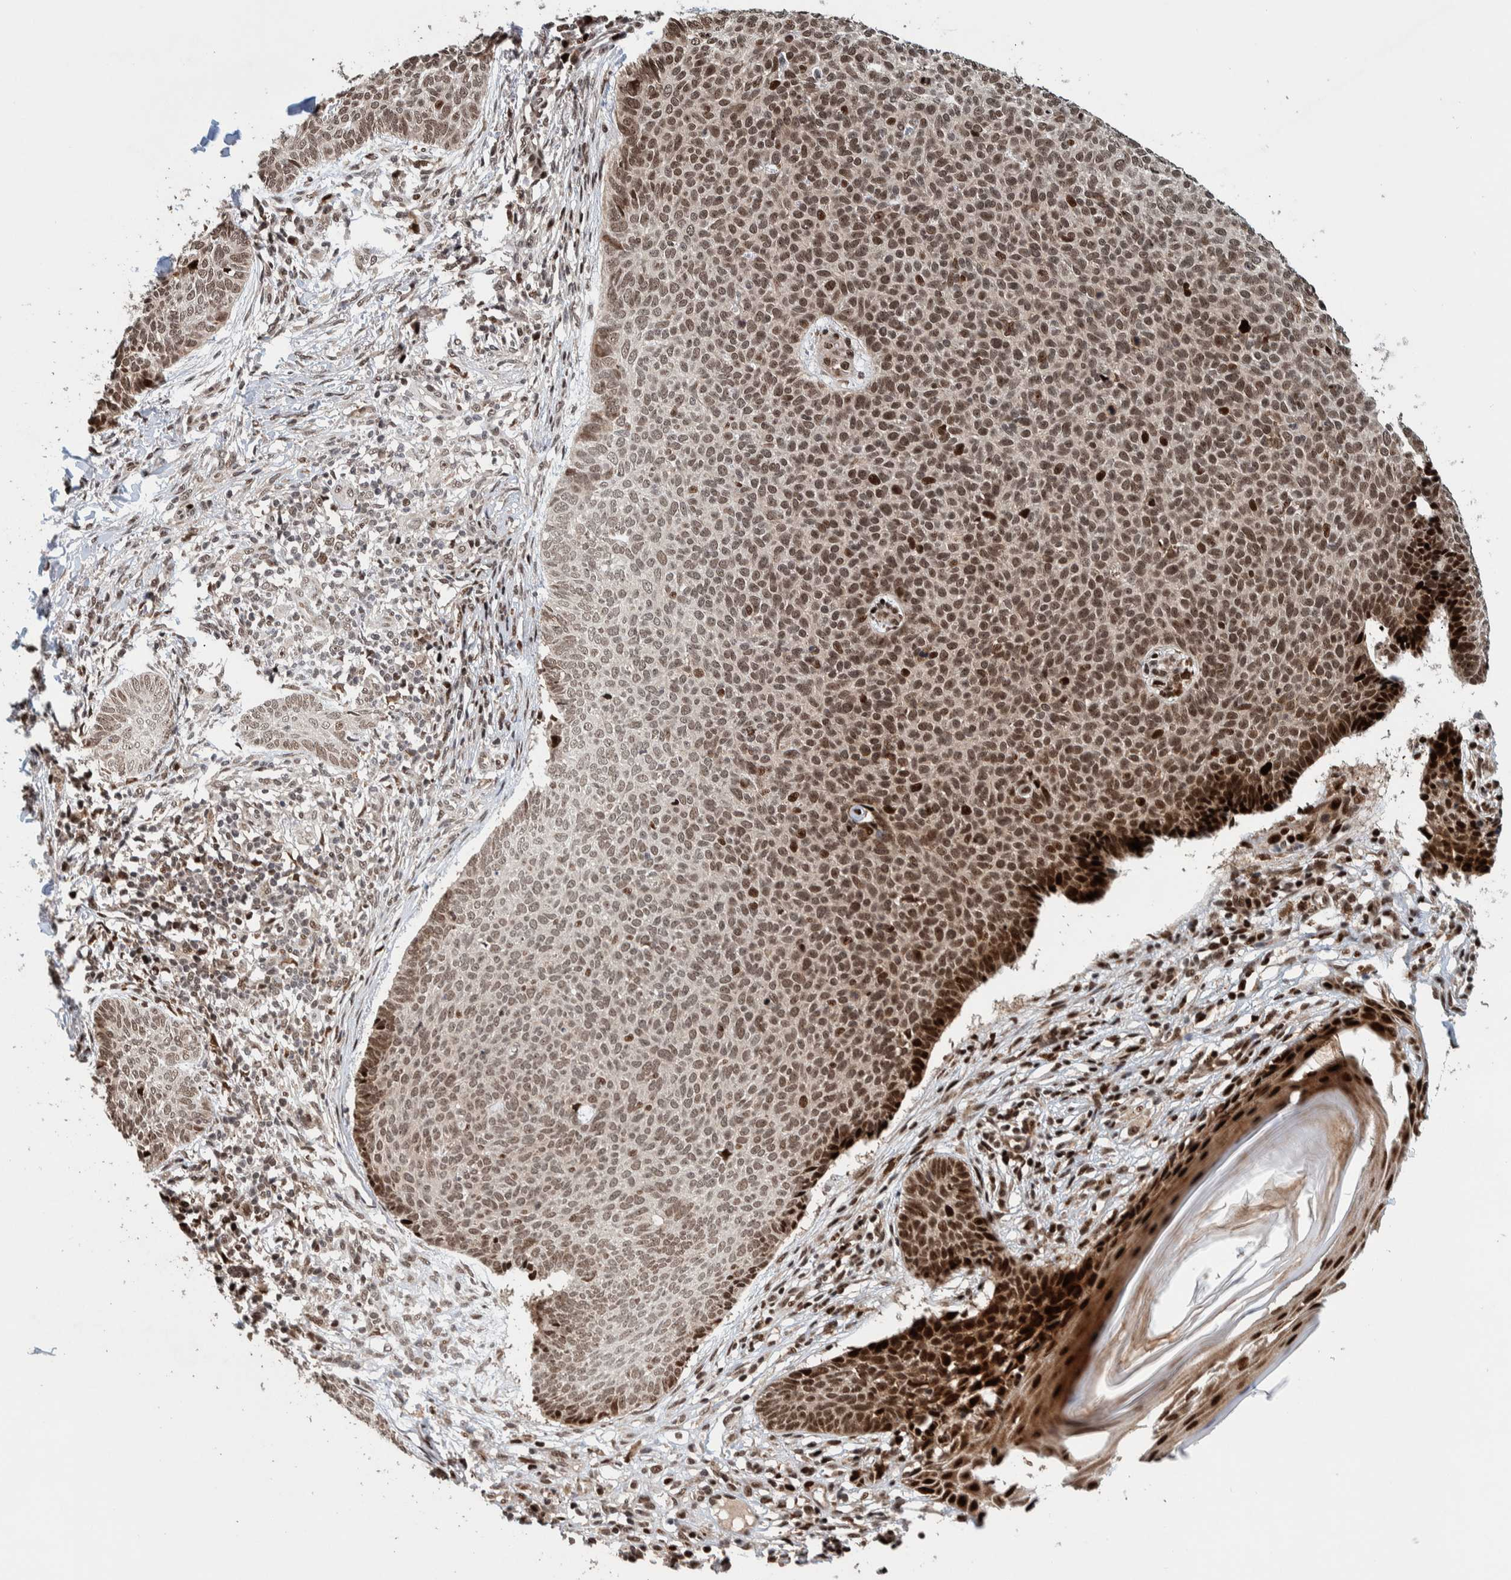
{"staining": {"intensity": "moderate", "quantity": ">75%", "location": "nuclear"}, "tissue": "skin cancer", "cell_type": "Tumor cells", "image_type": "cancer", "snomed": [{"axis": "morphology", "description": "Normal tissue, NOS"}, {"axis": "morphology", "description": "Basal cell carcinoma"}, {"axis": "topography", "description": "Skin"}], "caption": "Immunohistochemistry (IHC) image of human basal cell carcinoma (skin) stained for a protein (brown), which exhibits medium levels of moderate nuclear expression in about >75% of tumor cells.", "gene": "CHD4", "patient": {"sex": "male", "age": 50}}